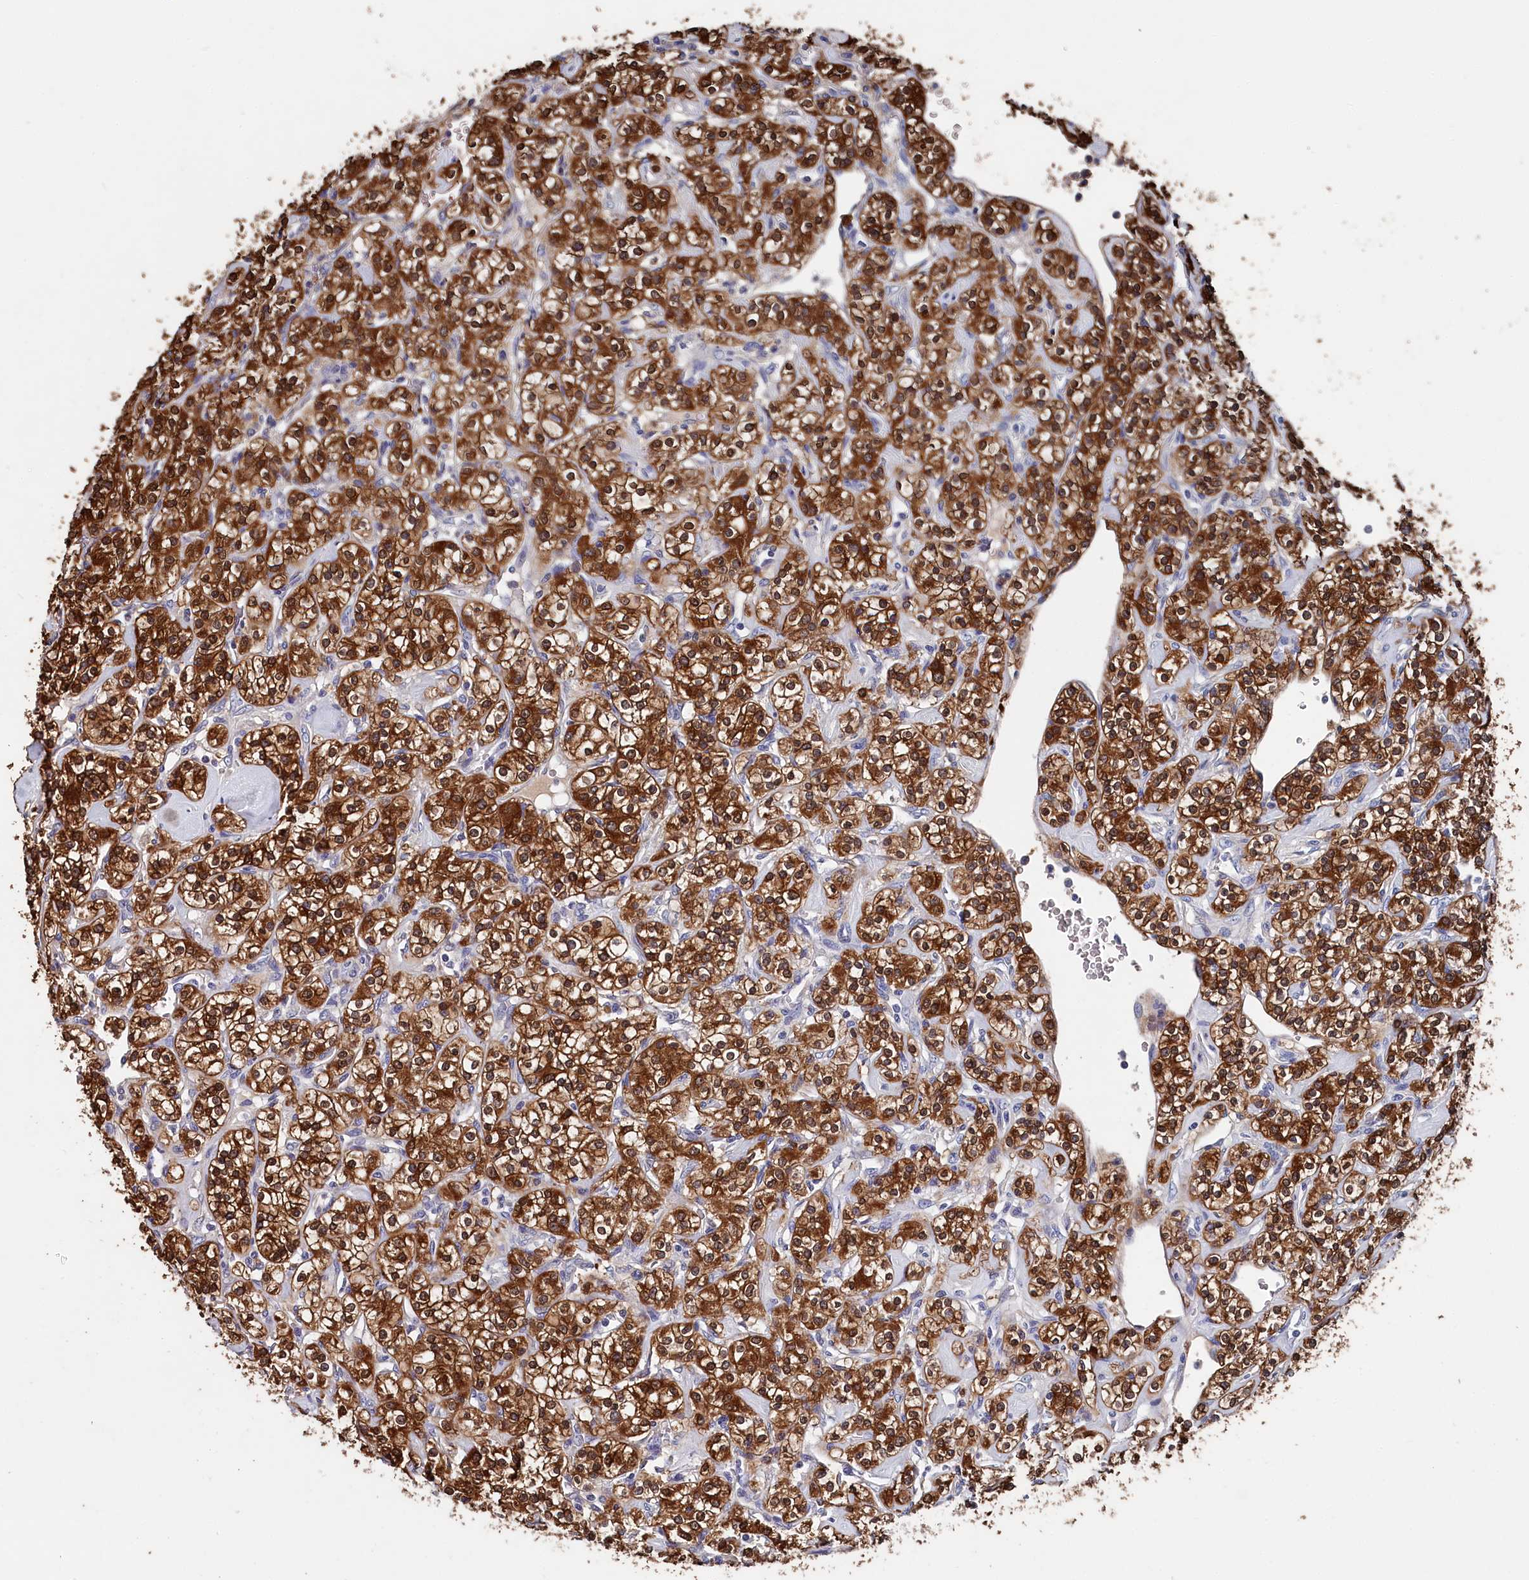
{"staining": {"intensity": "strong", "quantity": ">75%", "location": "cytoplasmic/membranous"}, "tissue": "renal cancer", "cell_type": "Tumor cells", "image_type": "cancer", "snomed": [{"axis": "morphology", "description": "Adenocarcinoma, NOS"}, {"axis": "topography", "description": "Kidney"}], "caption": "Human renal cancer (adenocarcinoma) stained for a protein (brown) exhibits strong cytoplasmic/membranous positive staining in approximately >75% of tumor cells.", "gene": "BHMT", "patient": {"sex": "male", "age": 77}}